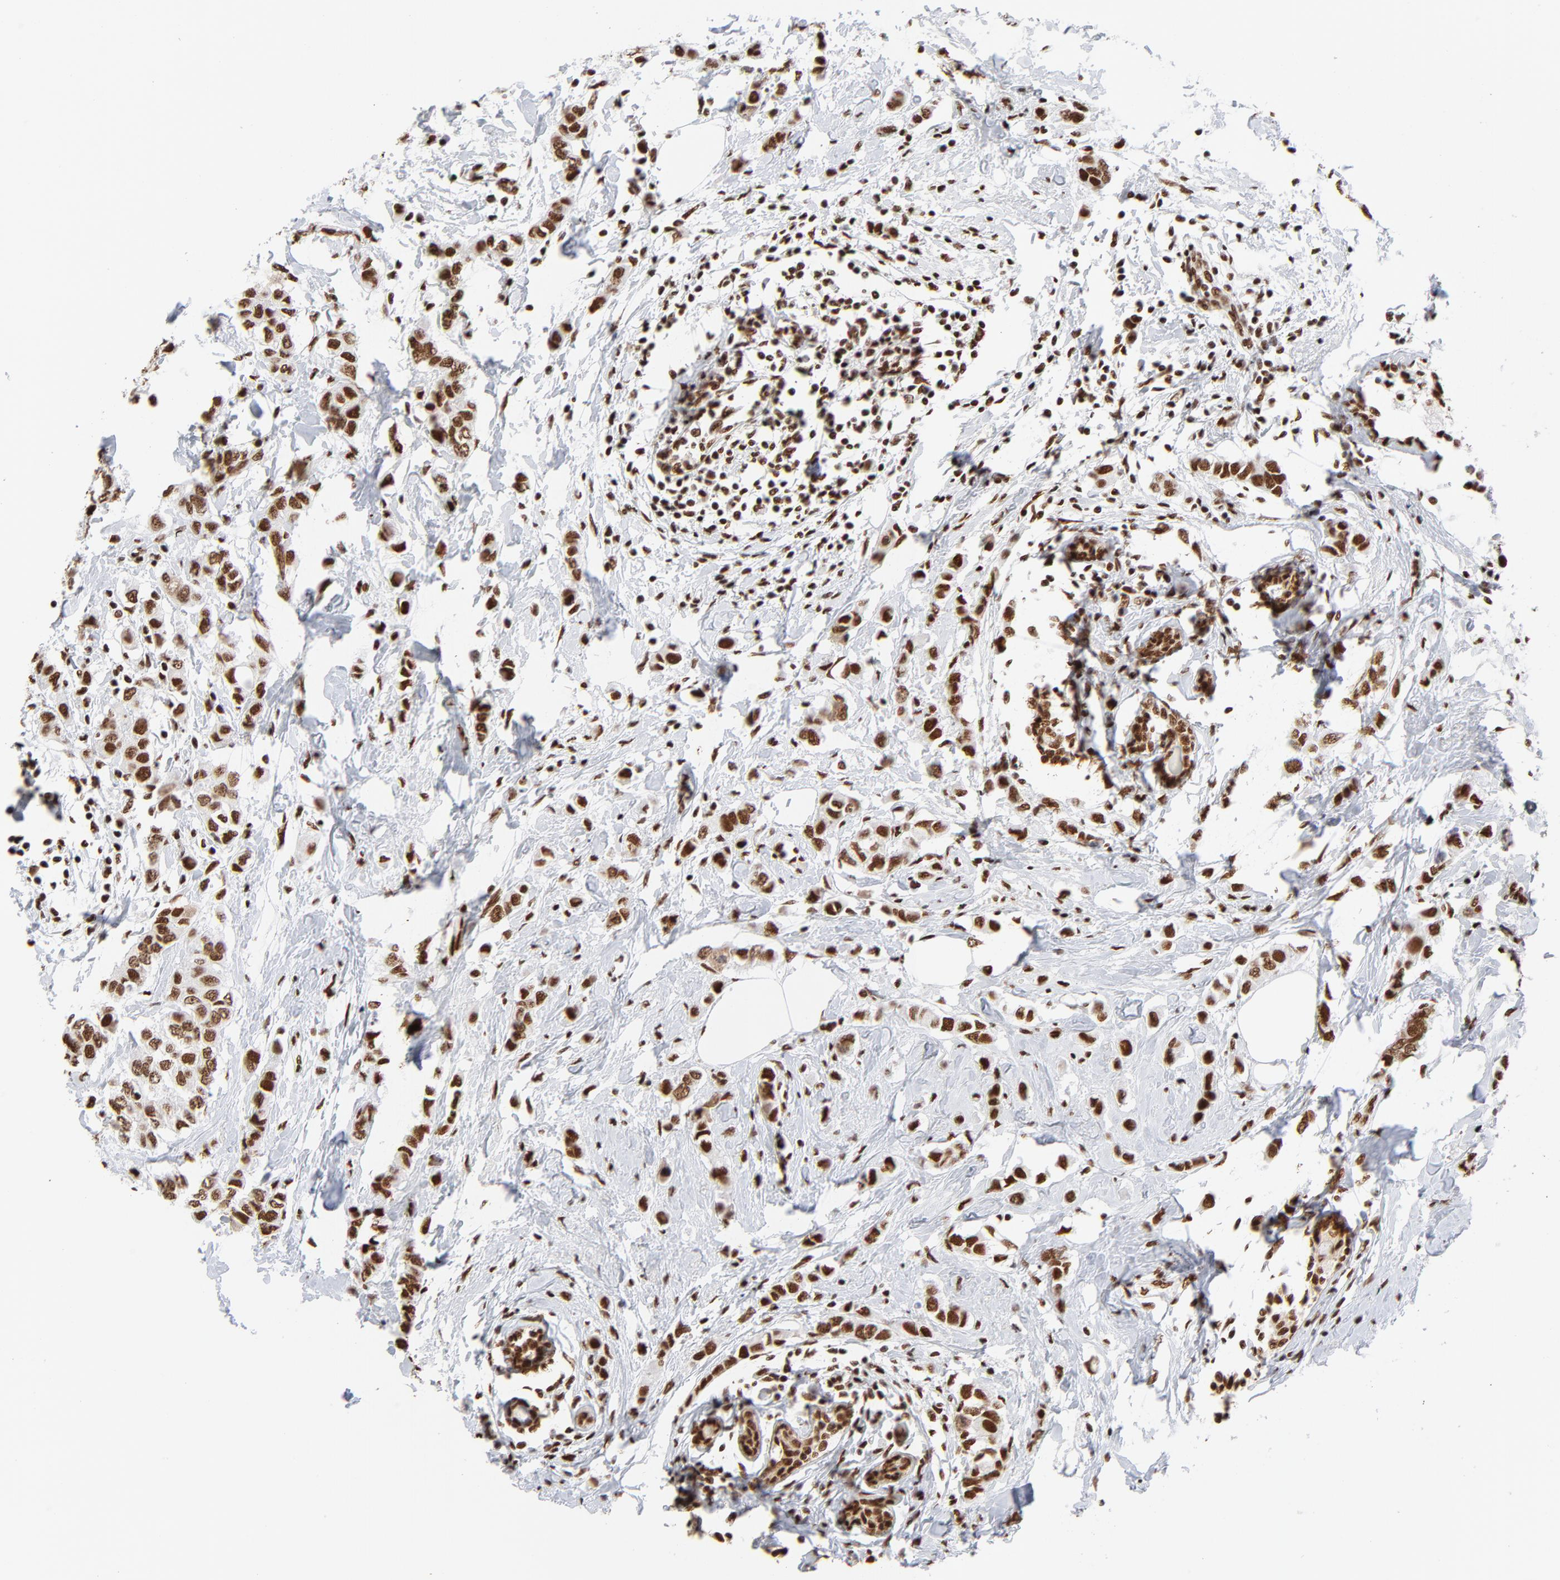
{"staining": {"intensity": "strong", "quantity": ">75%", "location": "nuclear"}, "tissue": "breast cancer", "cell_type": "Tumor cells", "image_type": "cancer", "snomed": [{"axis": "morphology", "description": "Normal tissue, NOS"}, {"axis": "morphology", "description": "Duct carcinoma"}, {"axis": "topography", "description": "Breast"}], "caption": "Breast infiltrating ductal carcinoma stained for a protein (brown) shows strong nuclear positive positivity in about >75% of tumor cells.", "gene": "CREB1", "patient": {"sex": "female", "age": 50}}